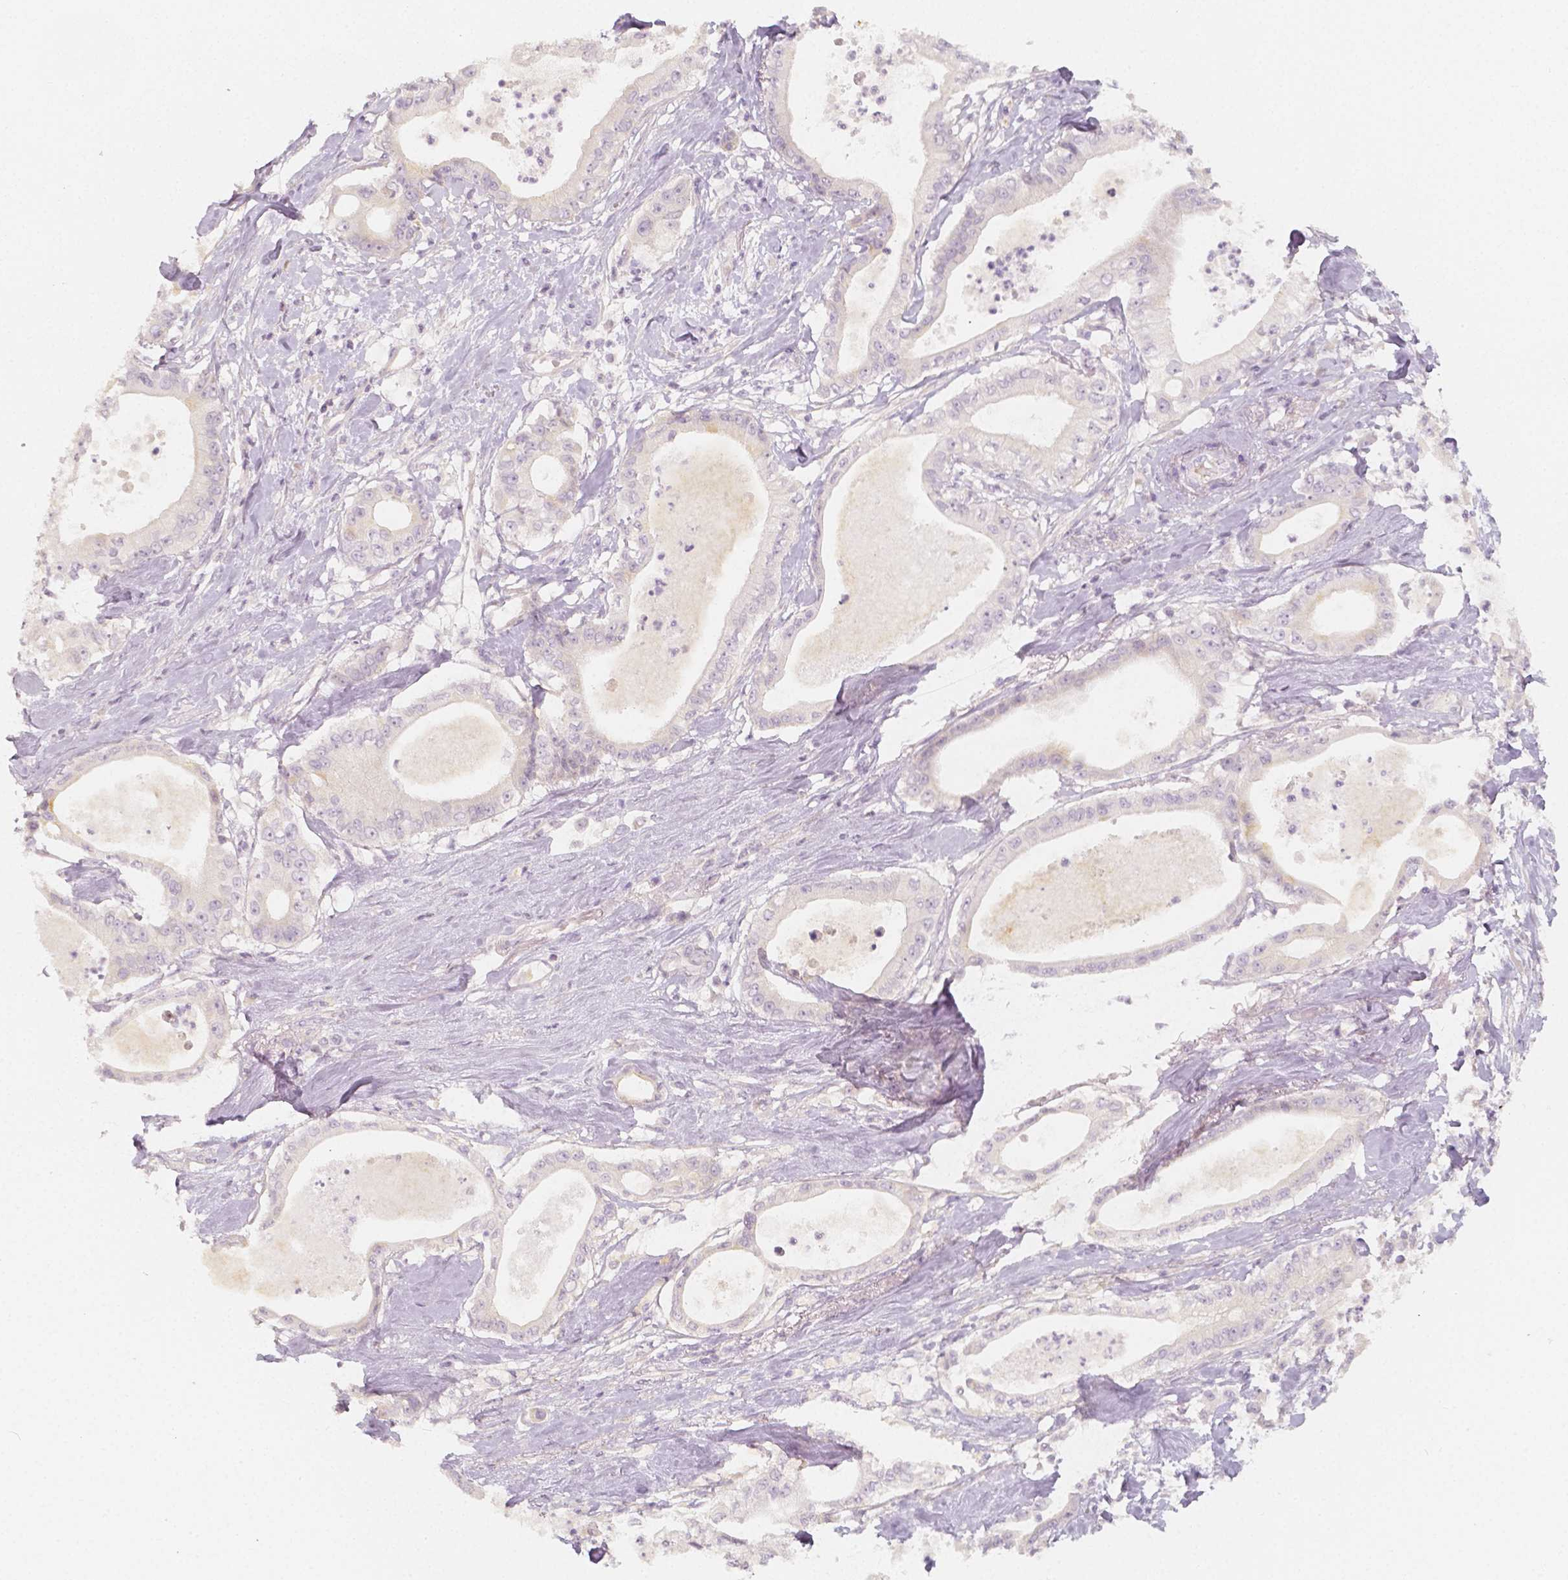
{"staining": {"intensity": "negative", "quantity": "none", "location": "none"}, "tissue": "pancreatic cancer", "cell_type": "Tumor cells", "image_type": "cancer", "snomed": [{"axis": "morphology", "description": "Adenocarcinoma, NOS"}, {"axis": "topography", "description": "Pancreas"}], "caption": "Tumor cells are negative for protein expression in human pancreatic adenocarcinoma.", "gene": "BATF", "patient": {"sex": "male", "age": 71}}